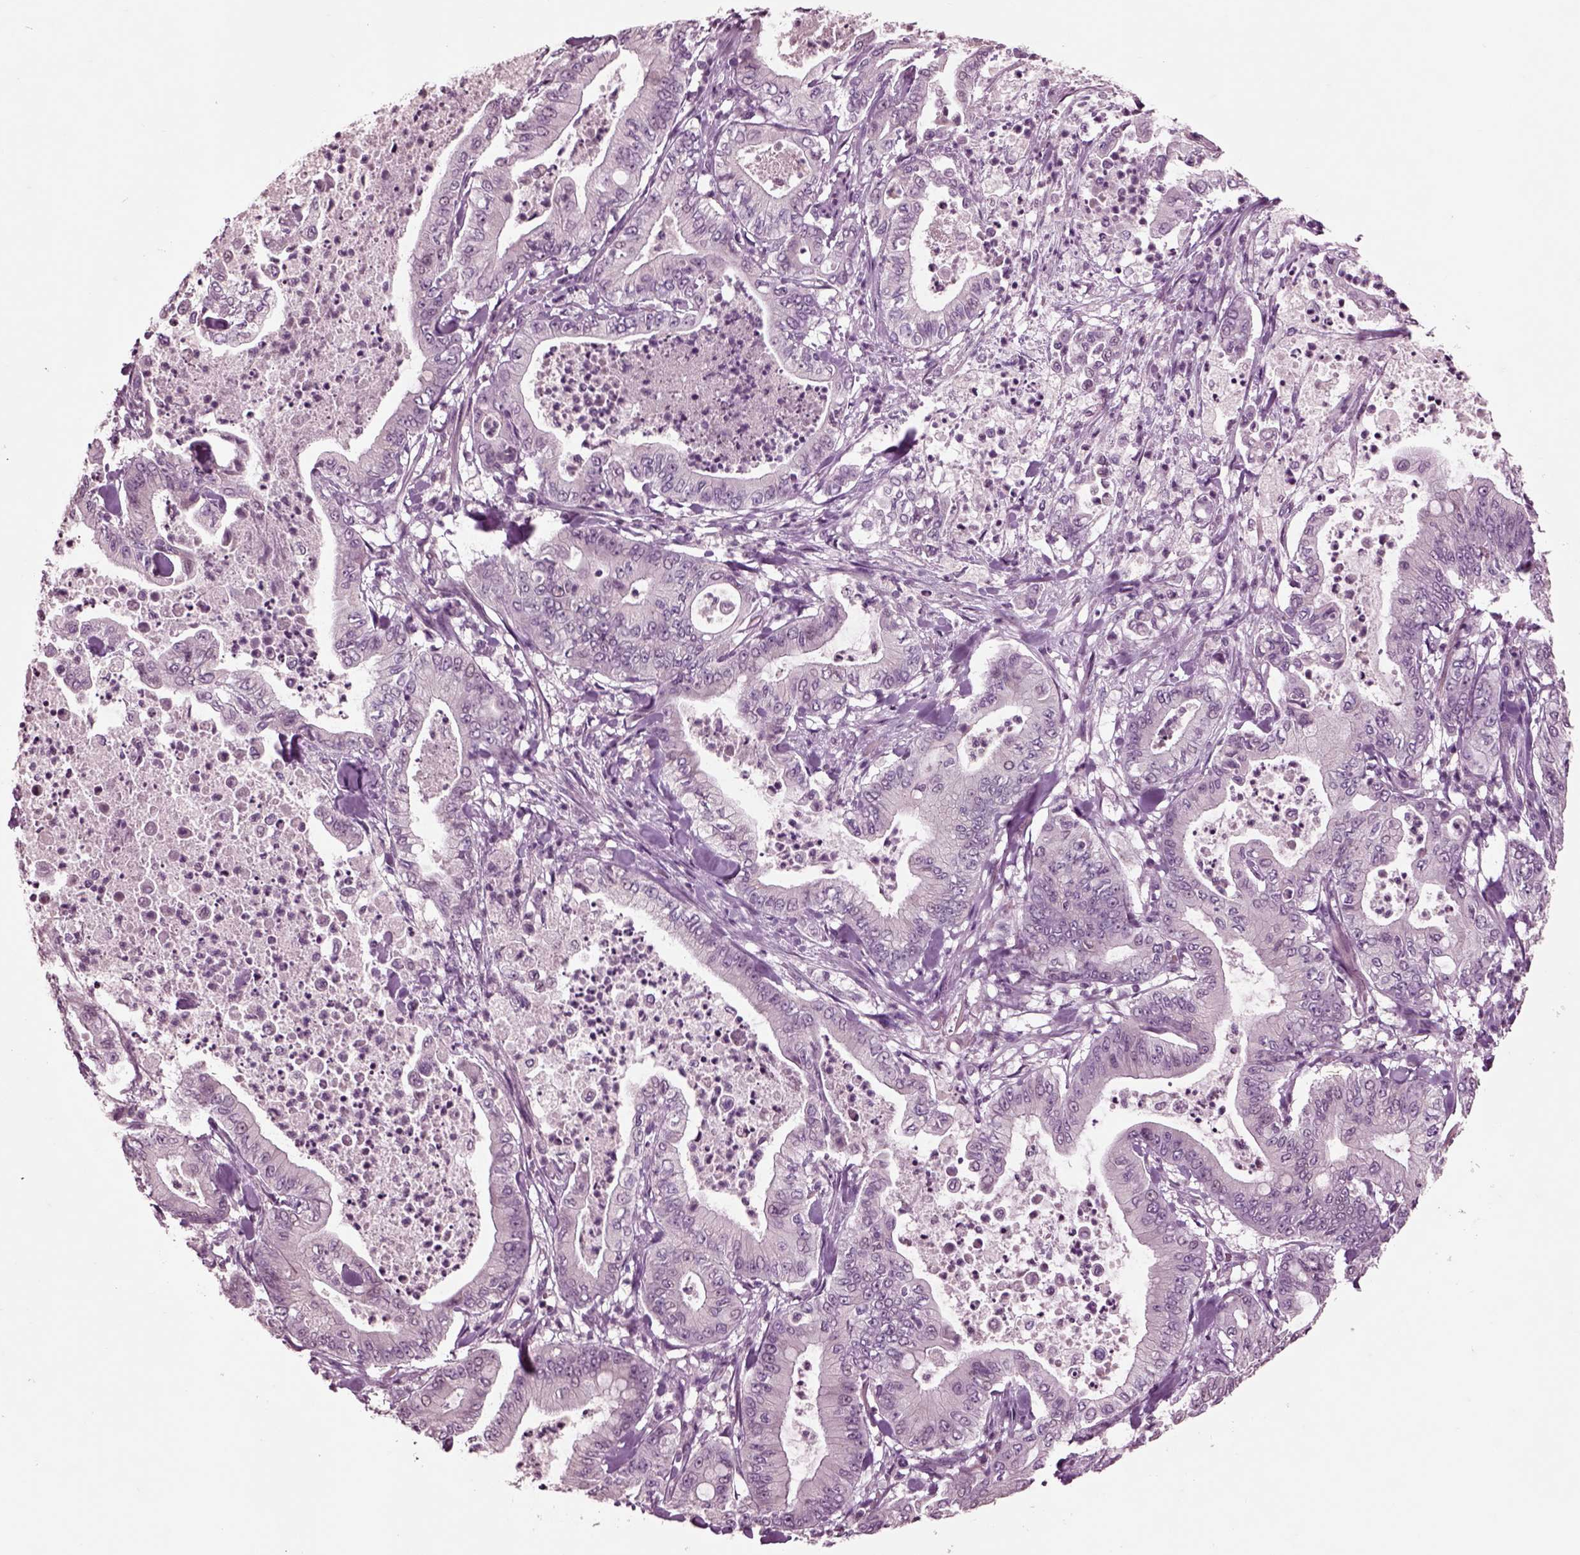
{"staining": {"intensity": "negative", "quantity": "none", "location": "none"}, "tissue": "pancreatic cancer", "cell_type": "Tumor cells", "image_type": "cancer", "snomed": [{"axis": "morphology", "description": "Adenocarcinoma, NOS"}, {"axis": "topography", "description": "Pancreas"}], "caption": "Tumor cells are negative for brown protein staining in adenocarcinoma (pancreatic).", "gene": "CHGB", "patient": {"sex": "male", "age": 71}}